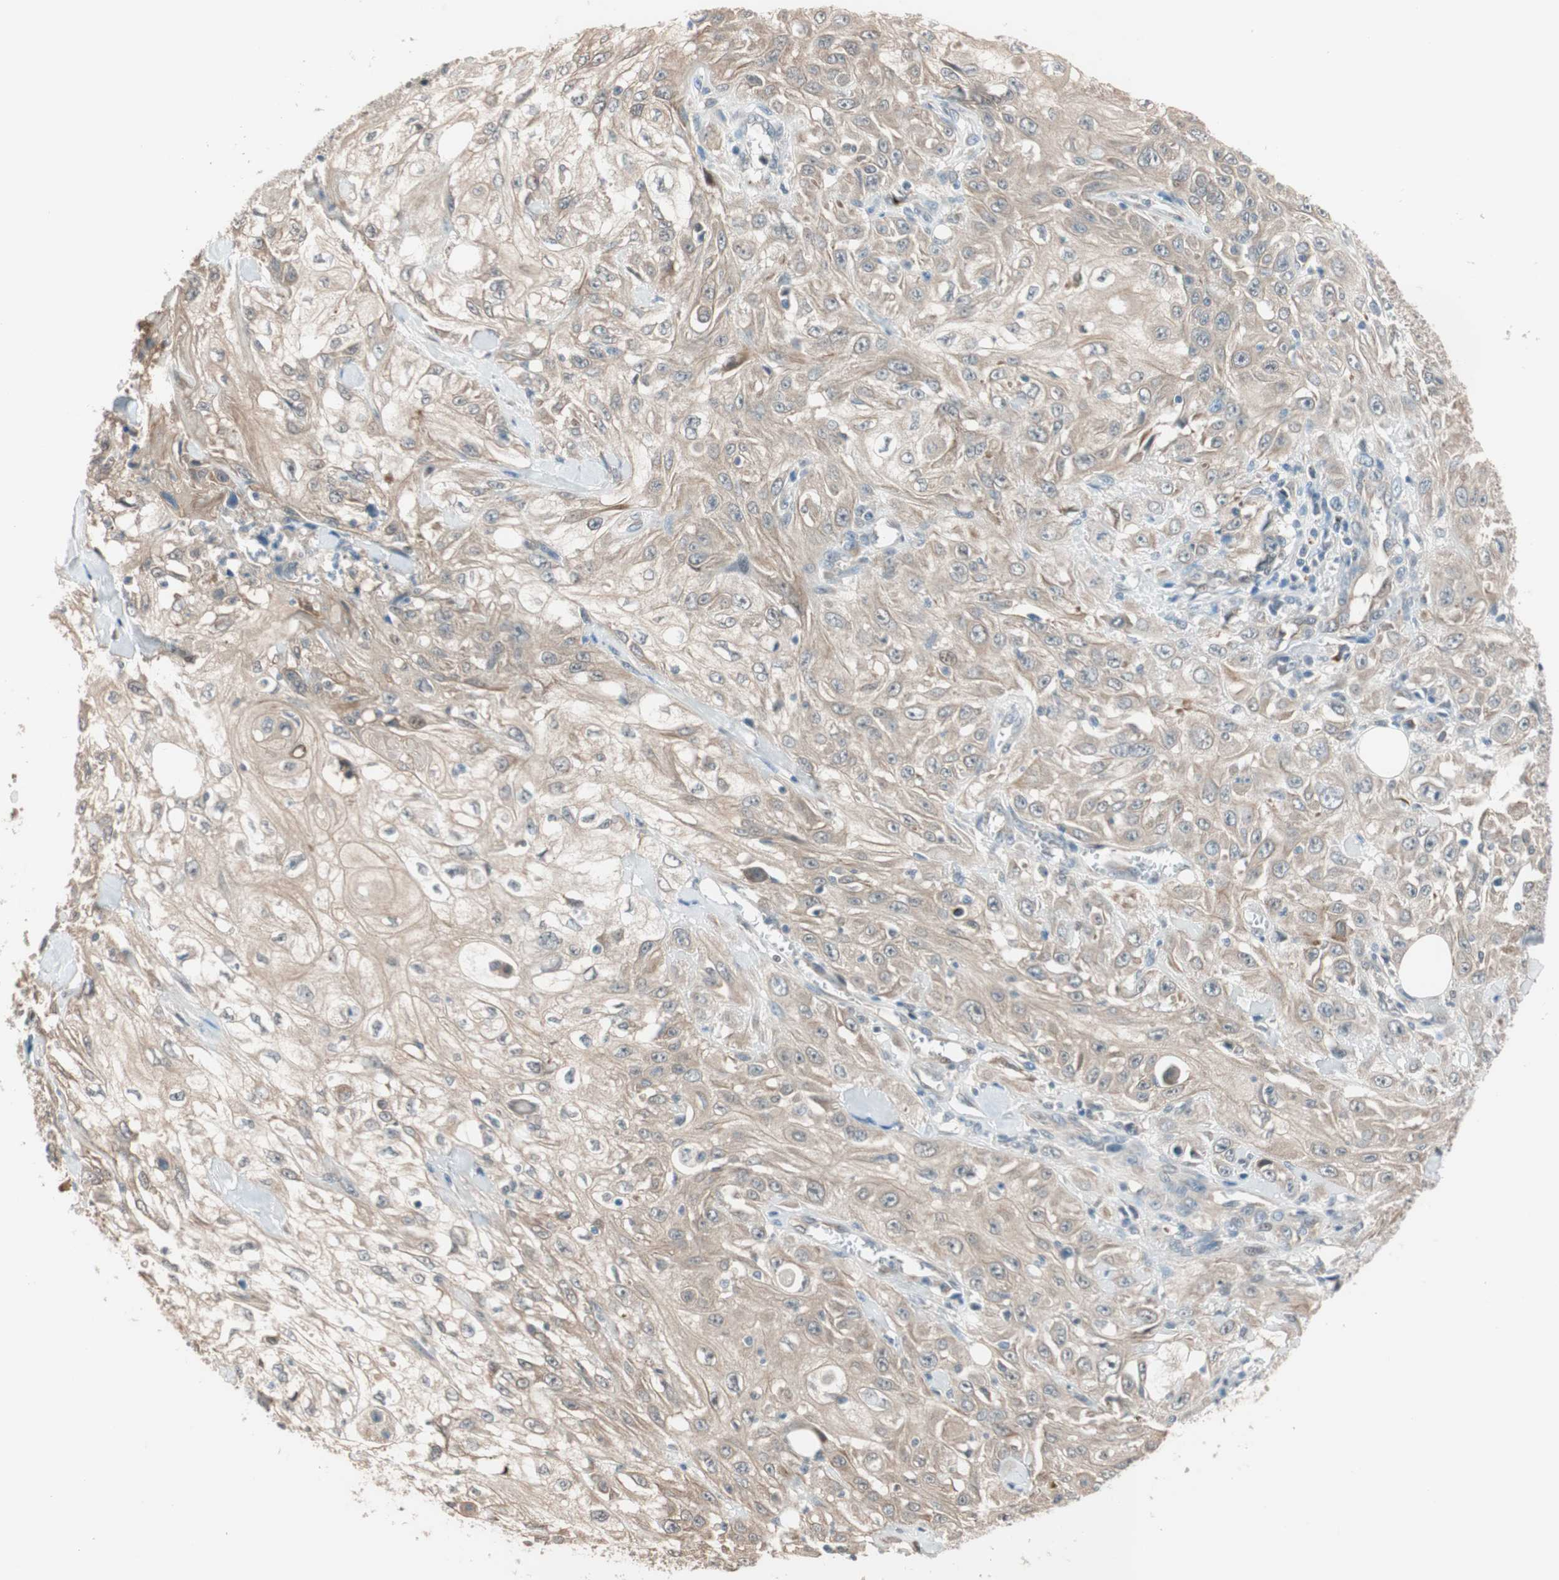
{"staining": {"intensity": "weak", "quantity": ">75%", "location": "cytoplasmic/membranous"}, "tissue": "skin cancer", "cell_type": "Tumor cells", "image_type": "cancer", "snomed": [{"axis": "morphology", "description": "Squamous cell carcinoma, NOS"}, {"axis": "morphology", "description": "Squamous cell carcinoma, metastatic, NOS"}, {"axis": "topography", "description": "Skin"}, {"axis": "topography", "description": "Lymph node"}], "caption": "This photomicrograph reveals immunohistochemistry (IHC) staining of skin metastatic squamous cell carcinoma, with low weak cytoplasmic/membranous expression in about >75% of tumor cells.", "gene": "PIK3R3", "patient": {"sex": "male", "age": 75}}